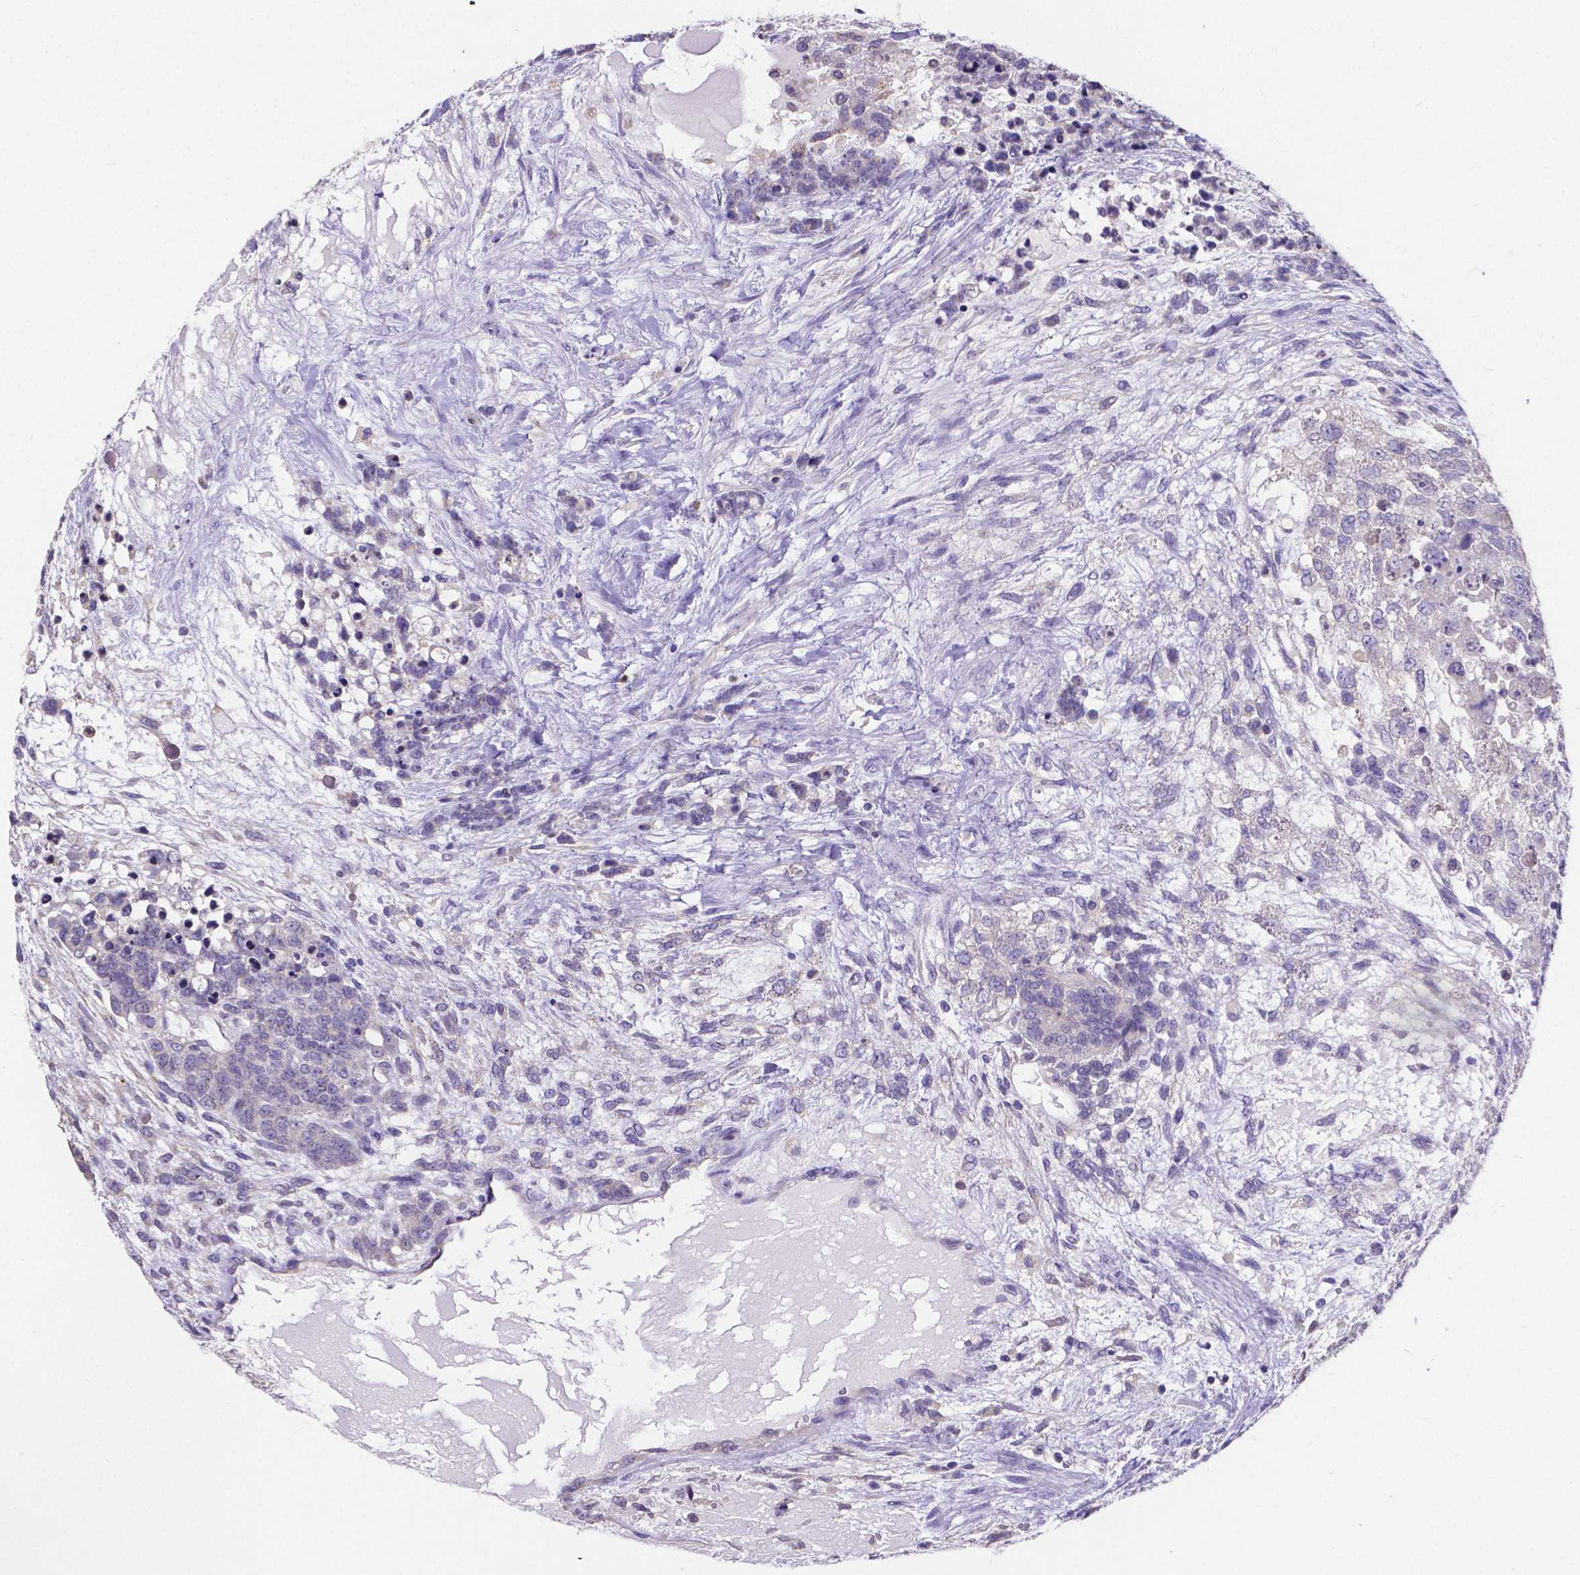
{"staining": {"intensity": "negative", "quantity": "none", "location": "none"}, "tissue": "testis cancer", "cell_type": "Tumor cells", "image_type": "cancer", "snomed": [{"axis": "morphology", "description": "Carcinoma, Embryonal, NOS"}, {"axis": "topography", "description": "Testis"}], "caption": "Immunohistochemical staining of human testis embryonal carcinoma exhibits no significant expression in tumor cells.", "gene": "ATP6V1D", "patient": {"sex": "male", "age": 23}}